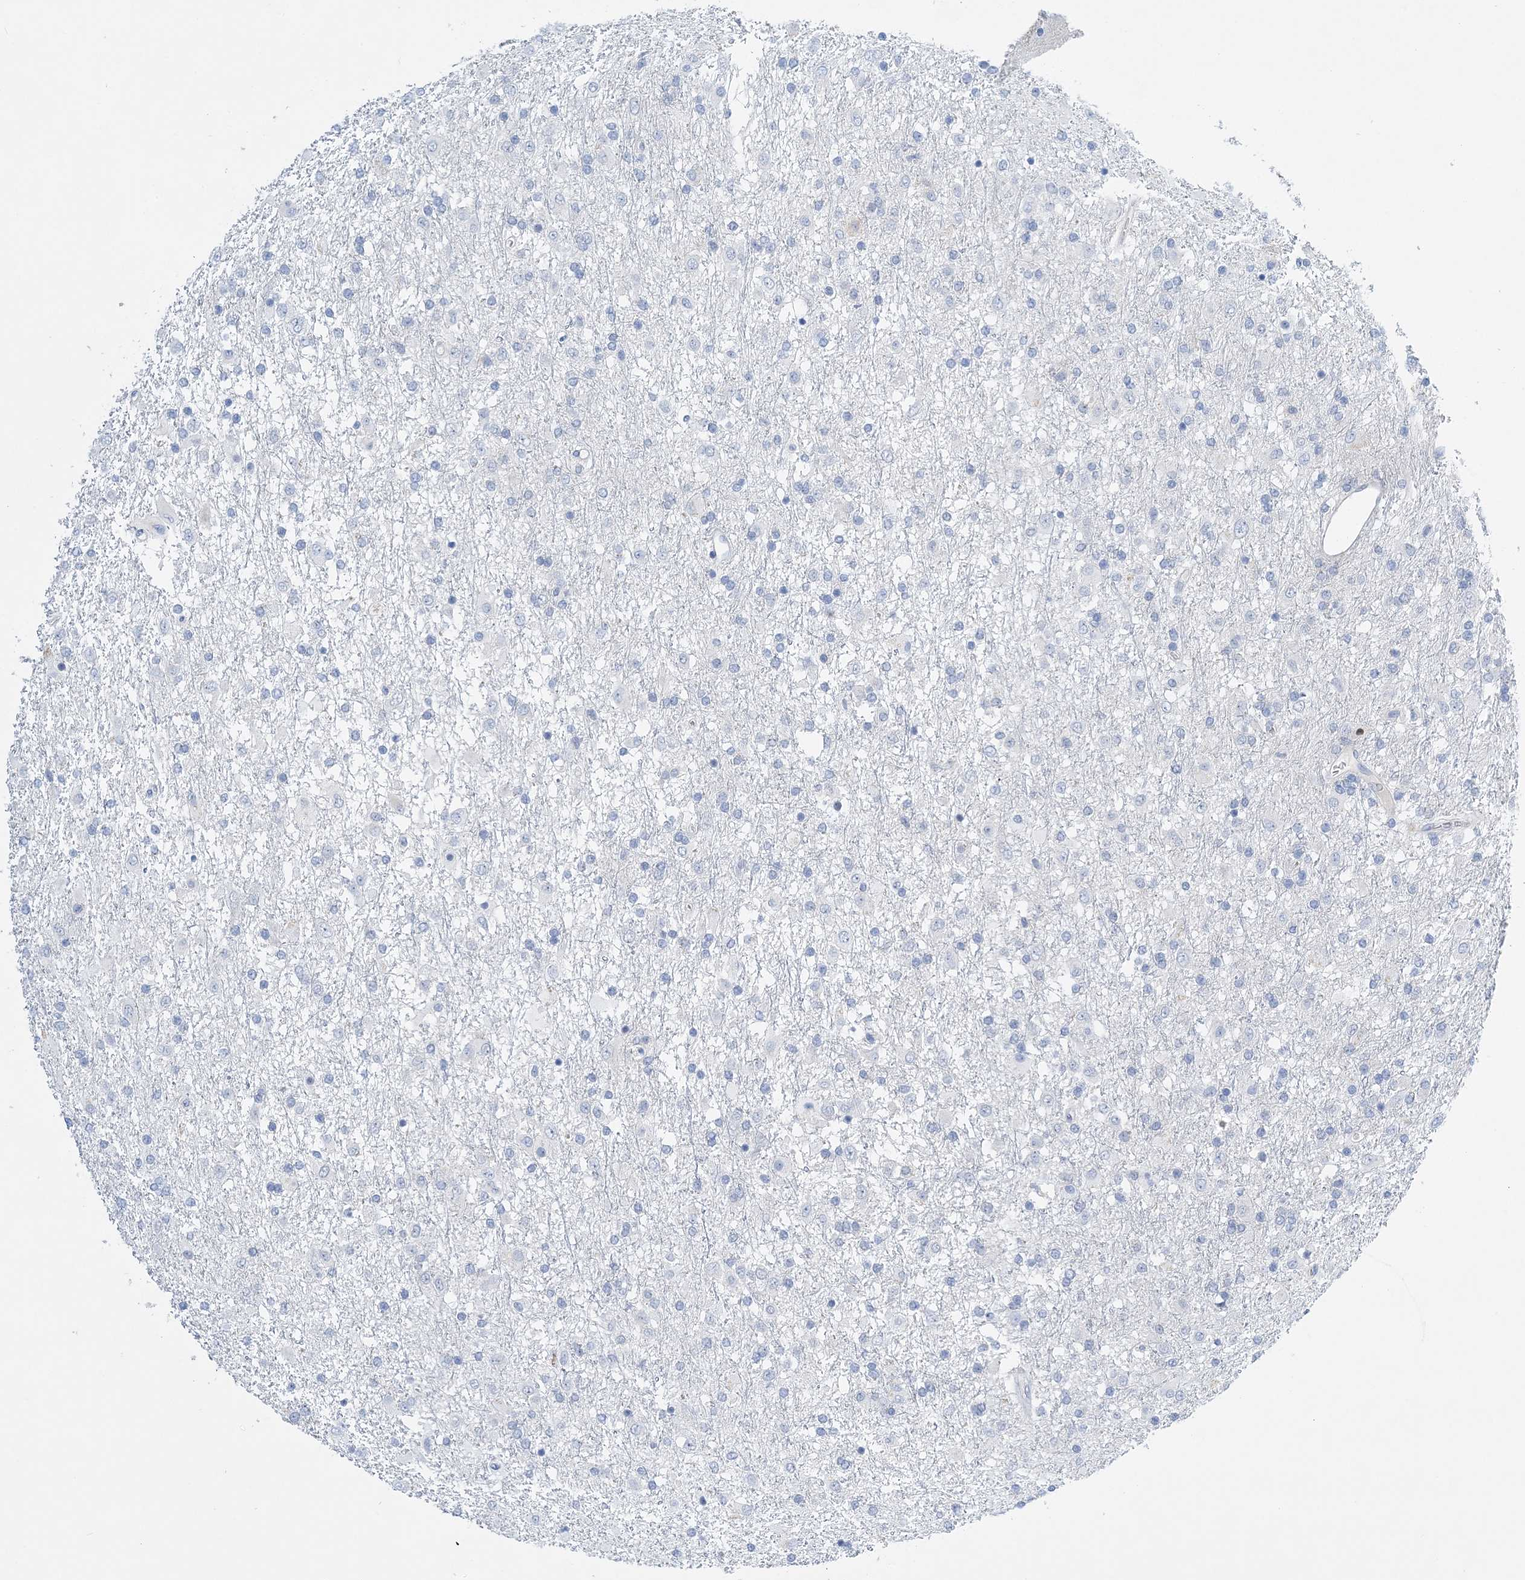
{"staining": {"intensity": "negative", "quantity": "none", "location": "none"}, "tissue": "glioma", "cell_type": "Tumor cells", "image_type": "cancer", "snomed": [{"axis": "morphology", "description": "Glioma, malignant, Low grade"}, {"axis": "topography", "description": "Brain"}], "caption": "This is an immunohistochemistry histopathology image of human malignant low-grade glioma. There is no expression in tumor cells.", "gene": "PRMT9", "patient": {"sex": "male", "age": 65}}